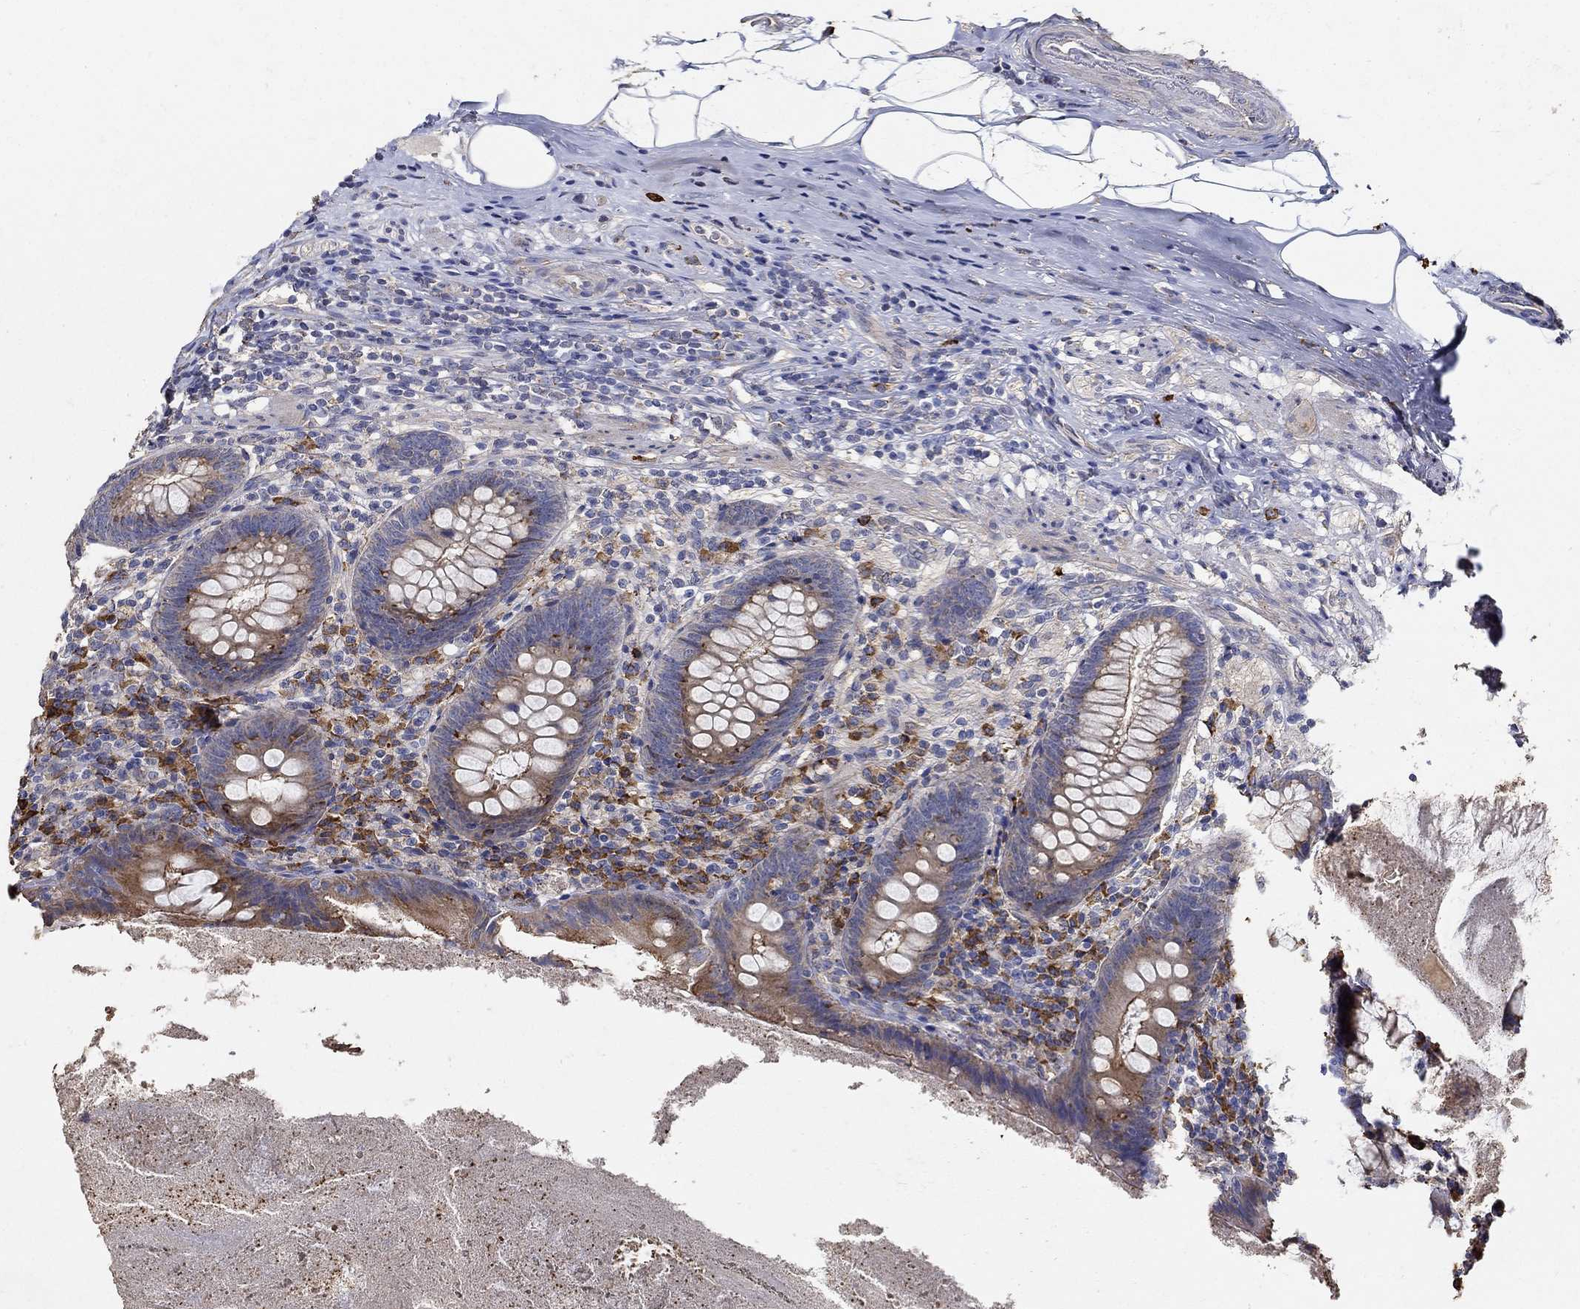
{"staining": {"intensity": "weak", "quantity": "25%-75%", "location": "cytoplasmic/membranous"}, "tissue": "appendix", "cell_type": "Glandular cells", "image_type": "normal", "snomed": [{"axis": "morphology", "description": "Normal tissue, NOS"}, {"axis": "topography", "description": "Appendix"}], "caption": "Protein staining demonstrates weak cytoplasmic/membranous positivity in approximately 25%-75% of glandular cells in benign appendix. The protein of interest is stained brown, and the nuclei are stained in blue (DAB IHC with brightfield microscopy, high magnification).", "gene": "EMILIN3", "patient": {"sex": "male", "age": 47}}